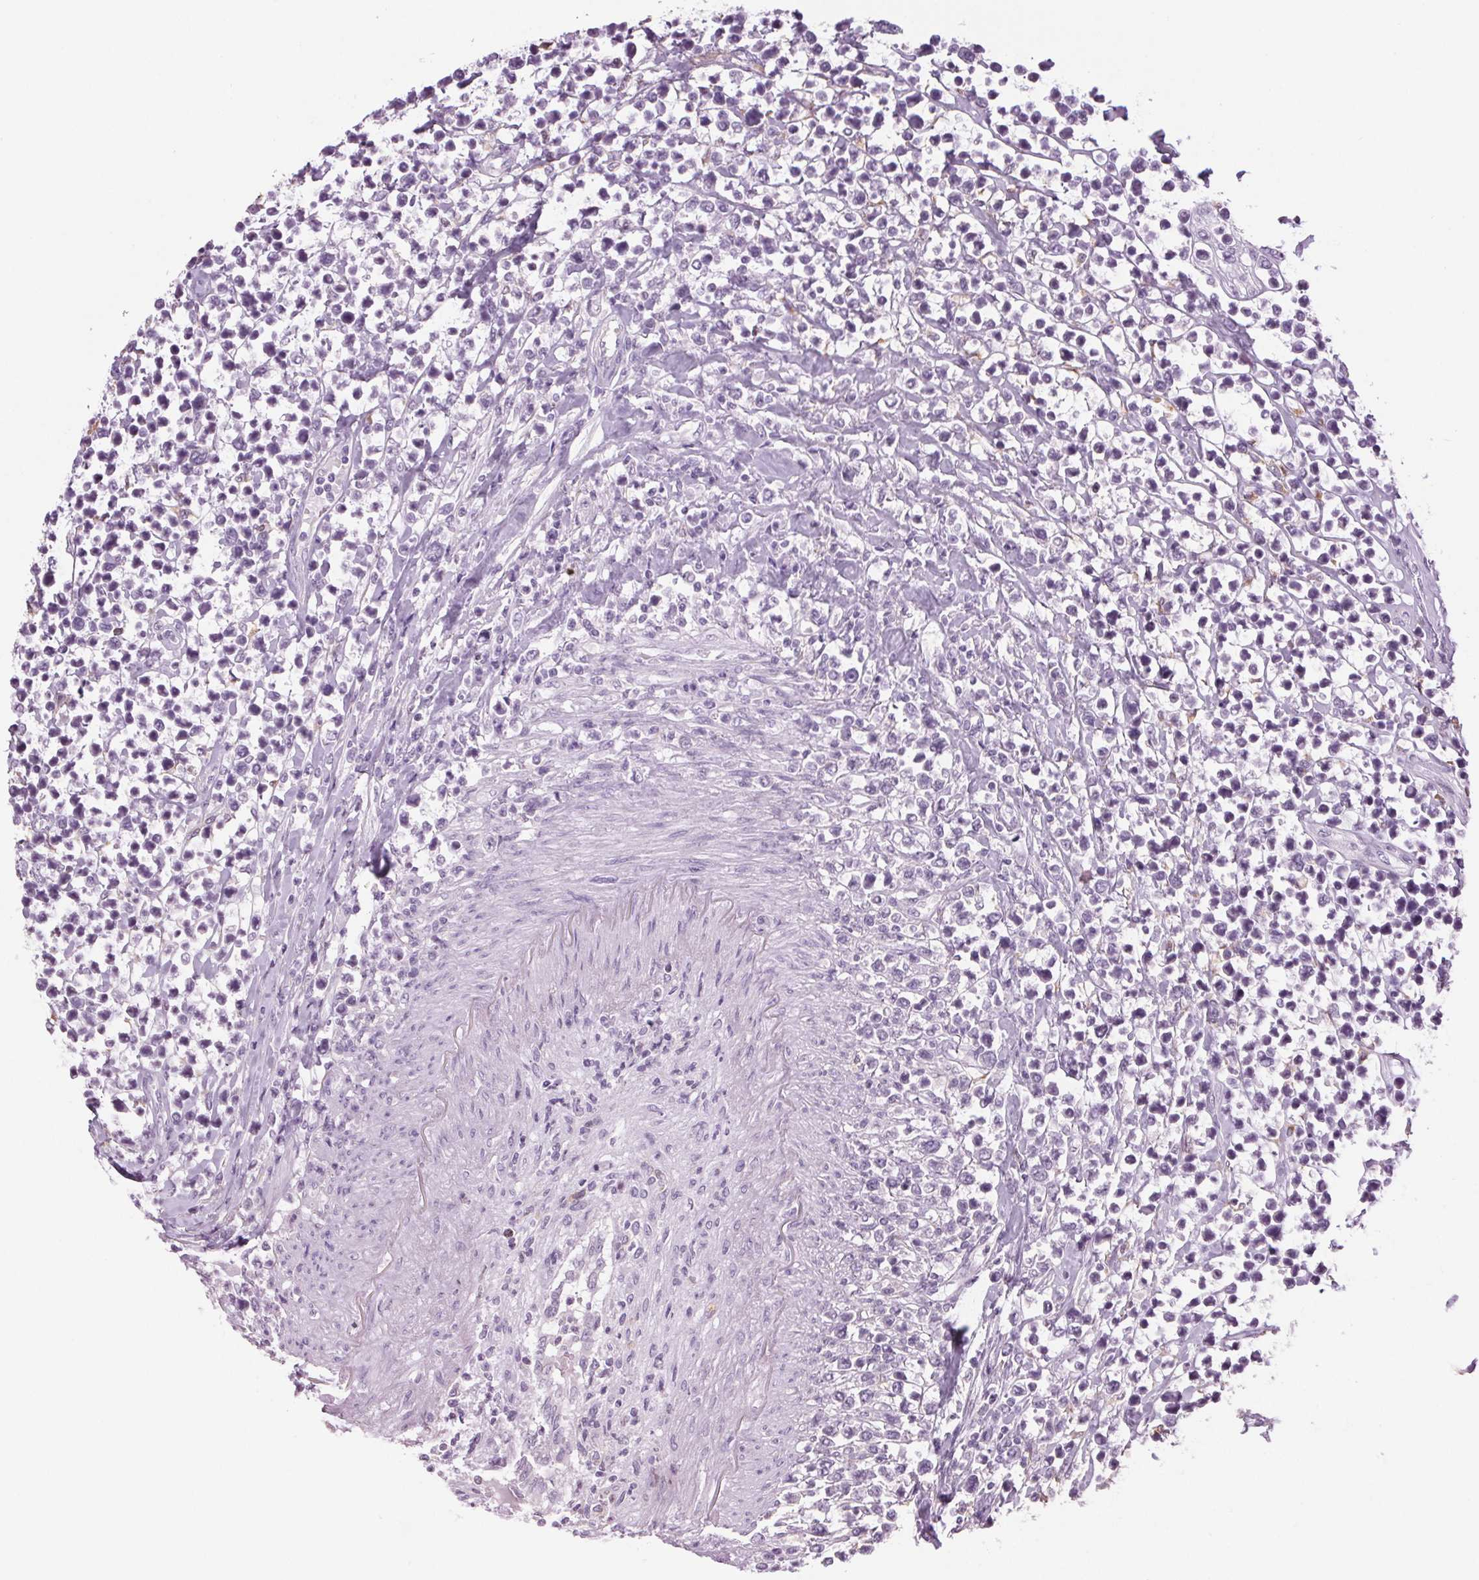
{"staining": {"intensity": "negative", "quantity": "none", "location": "none"}, "tissue": "lymphoma", "cell_type": "Tumor cells", "image_type": "cancer", "snomed": [{"axis": "morphology", "description": "Malignant lymphoma, non-Hodgkin's type, High grade"}, {"axis": "topography", "description": "Soft tissue"}], "caption": "Immunohistochemistry photomicrograph of neoplastic tissue: lymphoma stained with DAB exhibits no significant protein staining in tumor cells.", "gene": "MPO", "patient": {"sex": "female", "age": 56}}